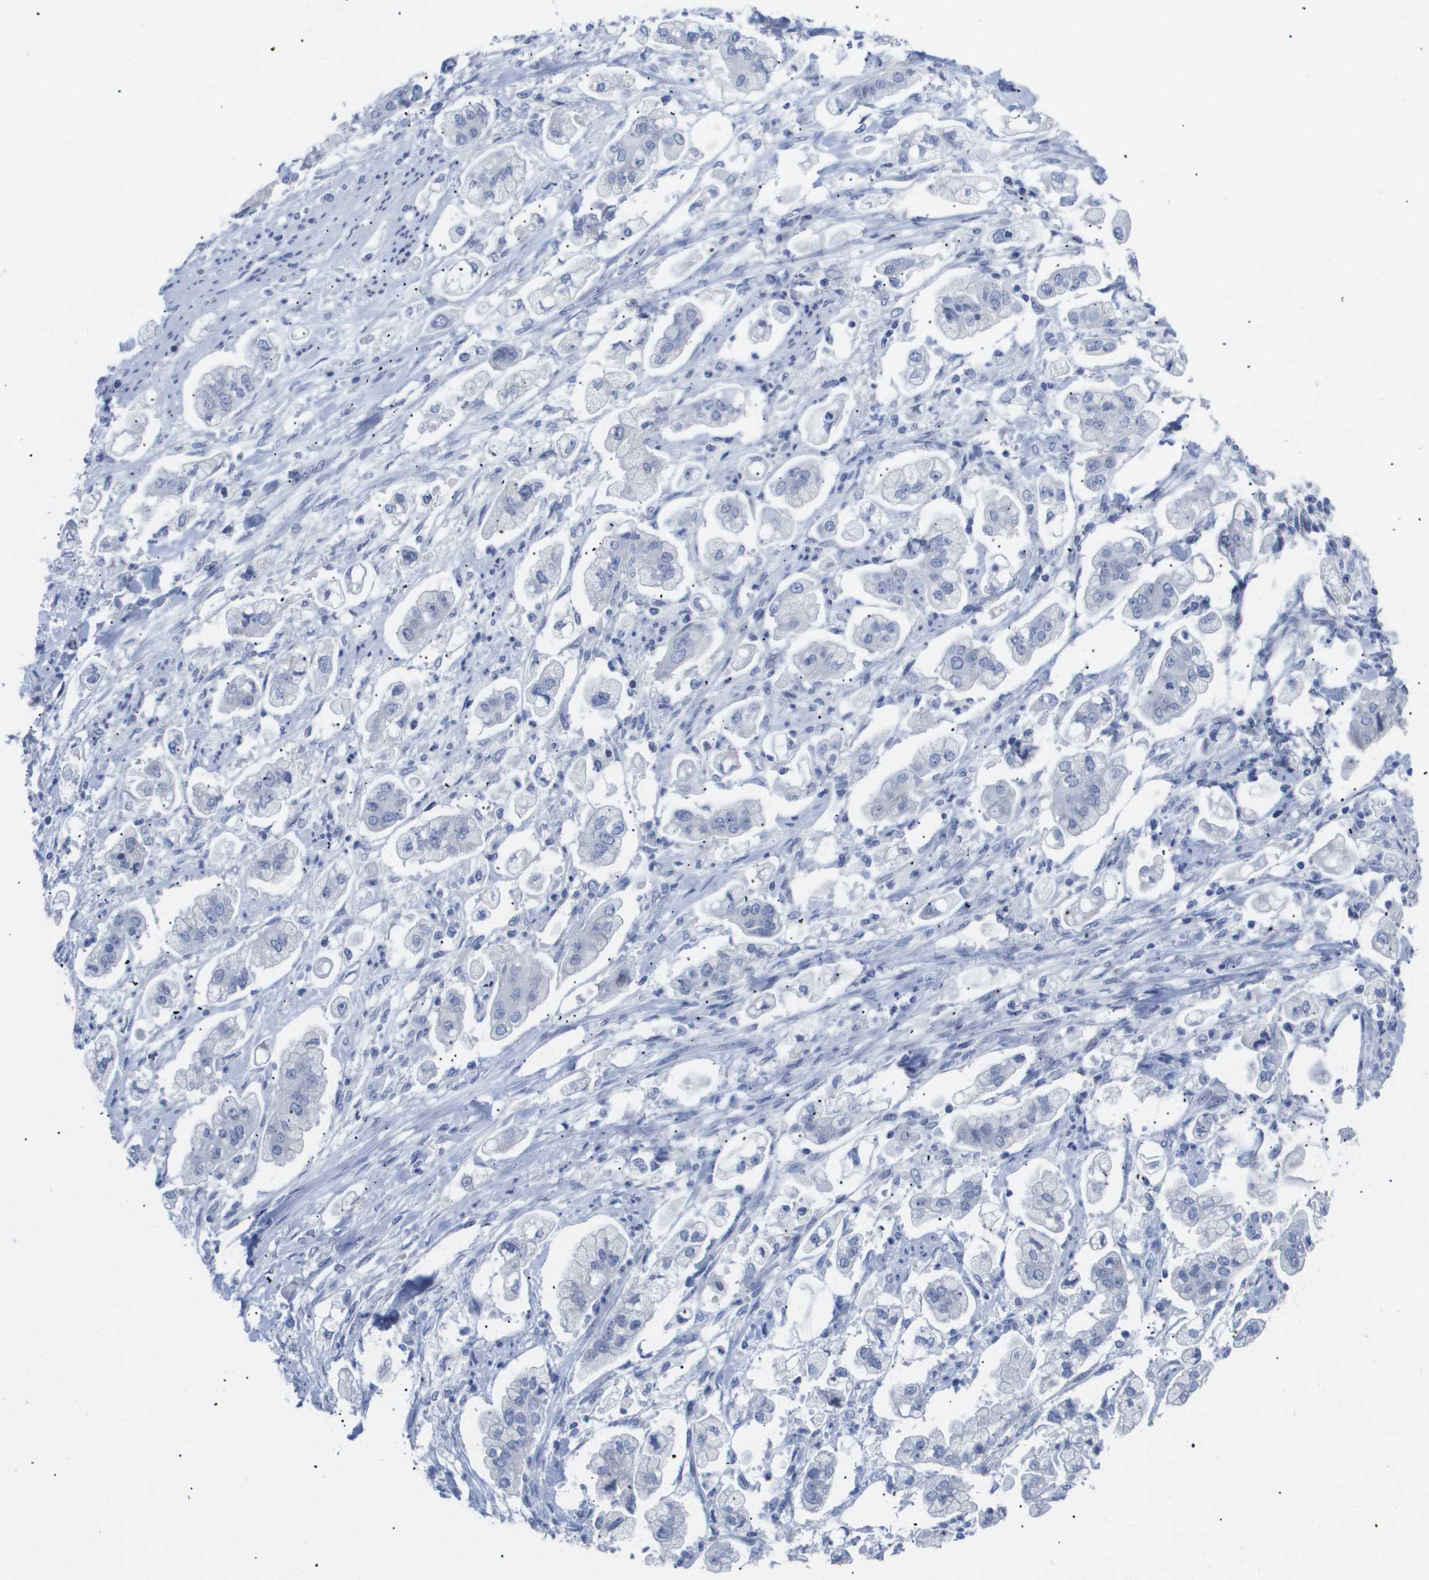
{"staining": {"intensity": "negative", "quantity": "none", "location": "none"}, "tissue": "stomach cancer", "cell_type": "Tumor cells", "image_type": "cancer", "snomed": [{"axis": "morphology", "description": "Adenocarcinoma, NOS"}, {"axis": "topography", "description": "Stomach"}], "caption": "Tumor cells show no significant protein positivity in stomach cancer.", "gene": "CAV3", "patient": {"sex": "male", "age": 62}}